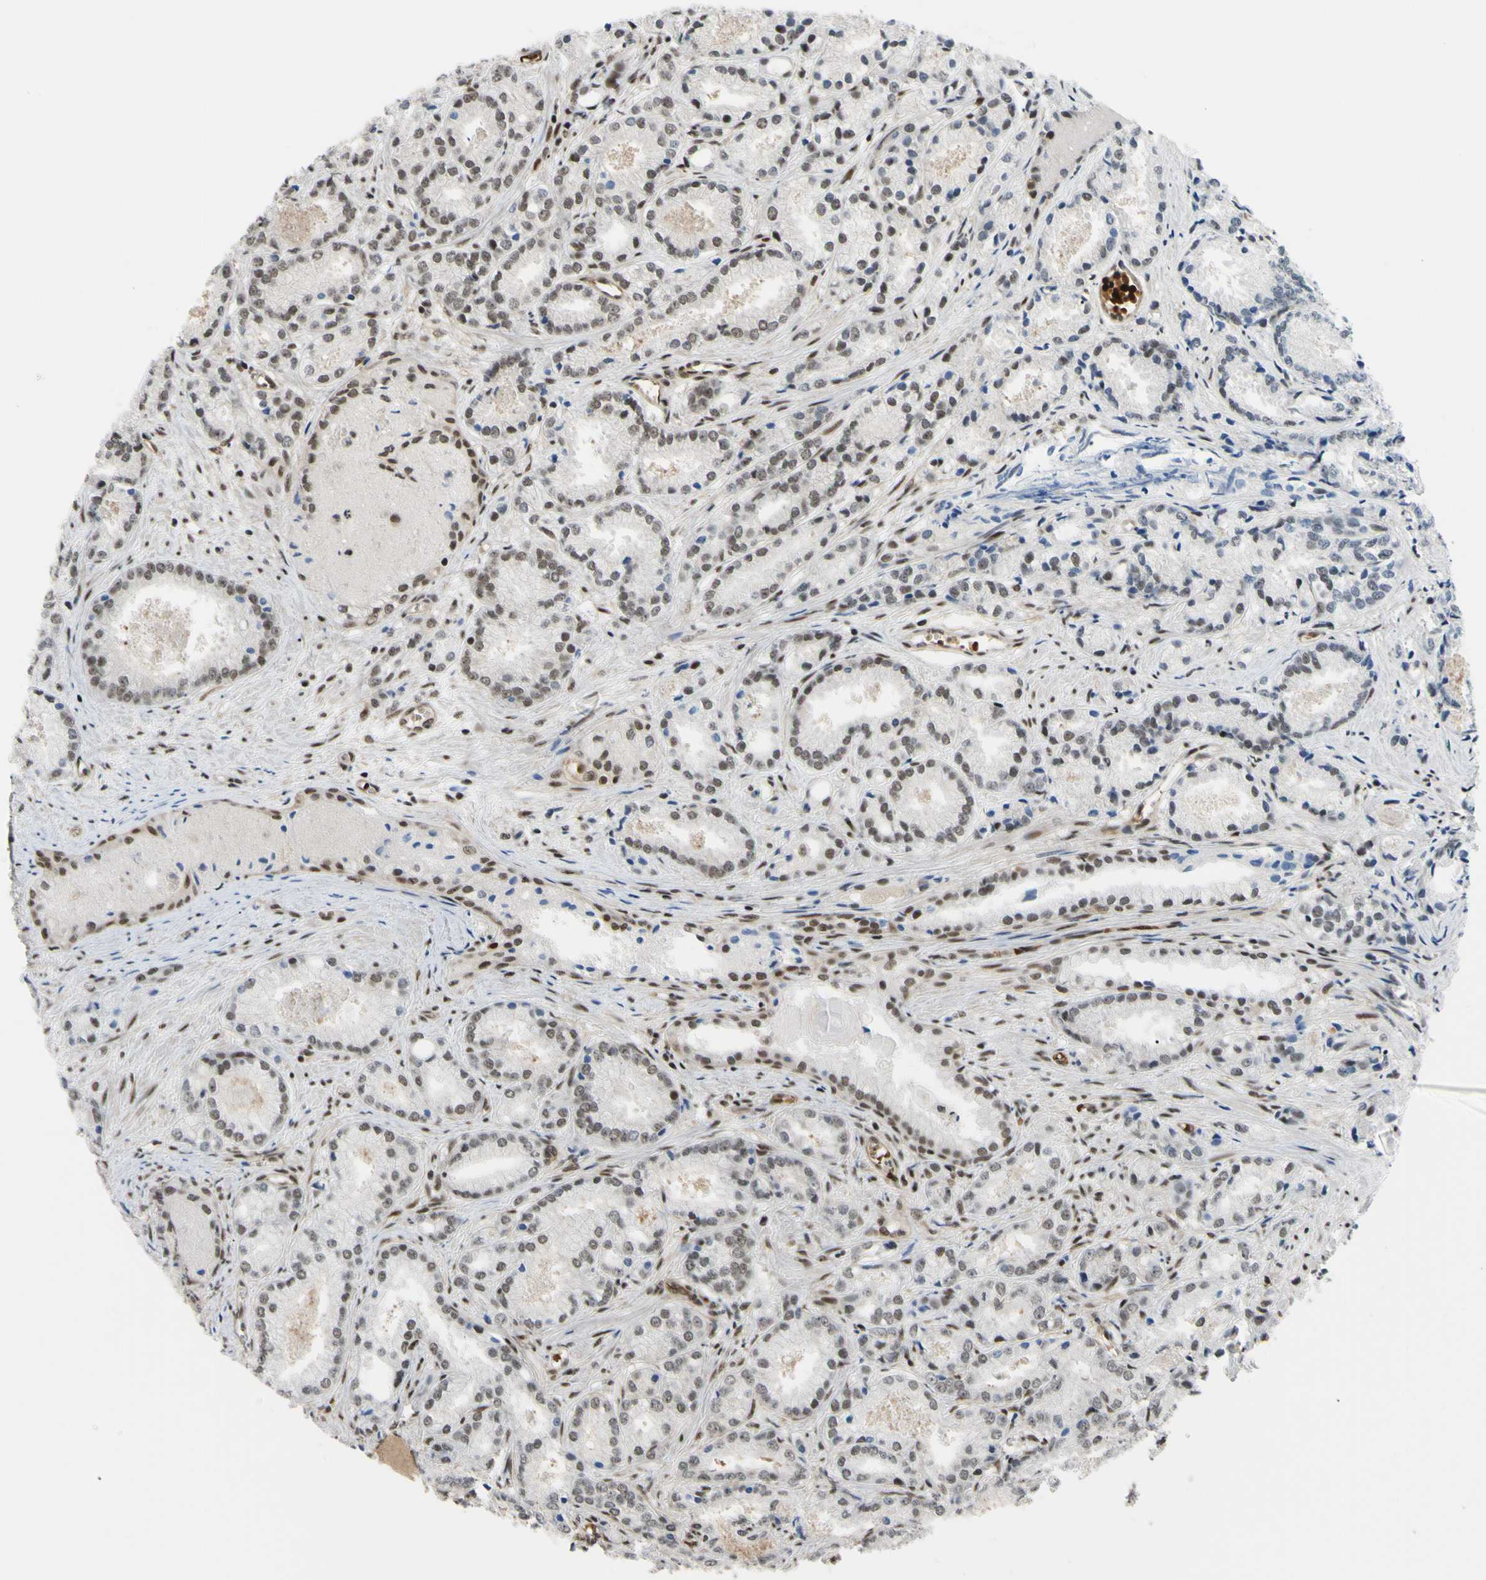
{"staining": {"intensity": "weak", "quantity": ">75%", "location": "nuclear"}, "tissue": "prostate cancer", "cell_type": "Tumor cells", "image_type": "cancer", "snomed": [{"axis": "morphology", "description": "Adenocarcinoma, Low grade"}, {"axis": "topography", "description": "Prostate"}], "caption": "Immunohistochemical staining of human prostate cancer reveals low levels of weak nuclear protein staining in approximately >75% of tumor cells.", "gene": "THAP12", "patient": {"sex": "male", "age": 72}}